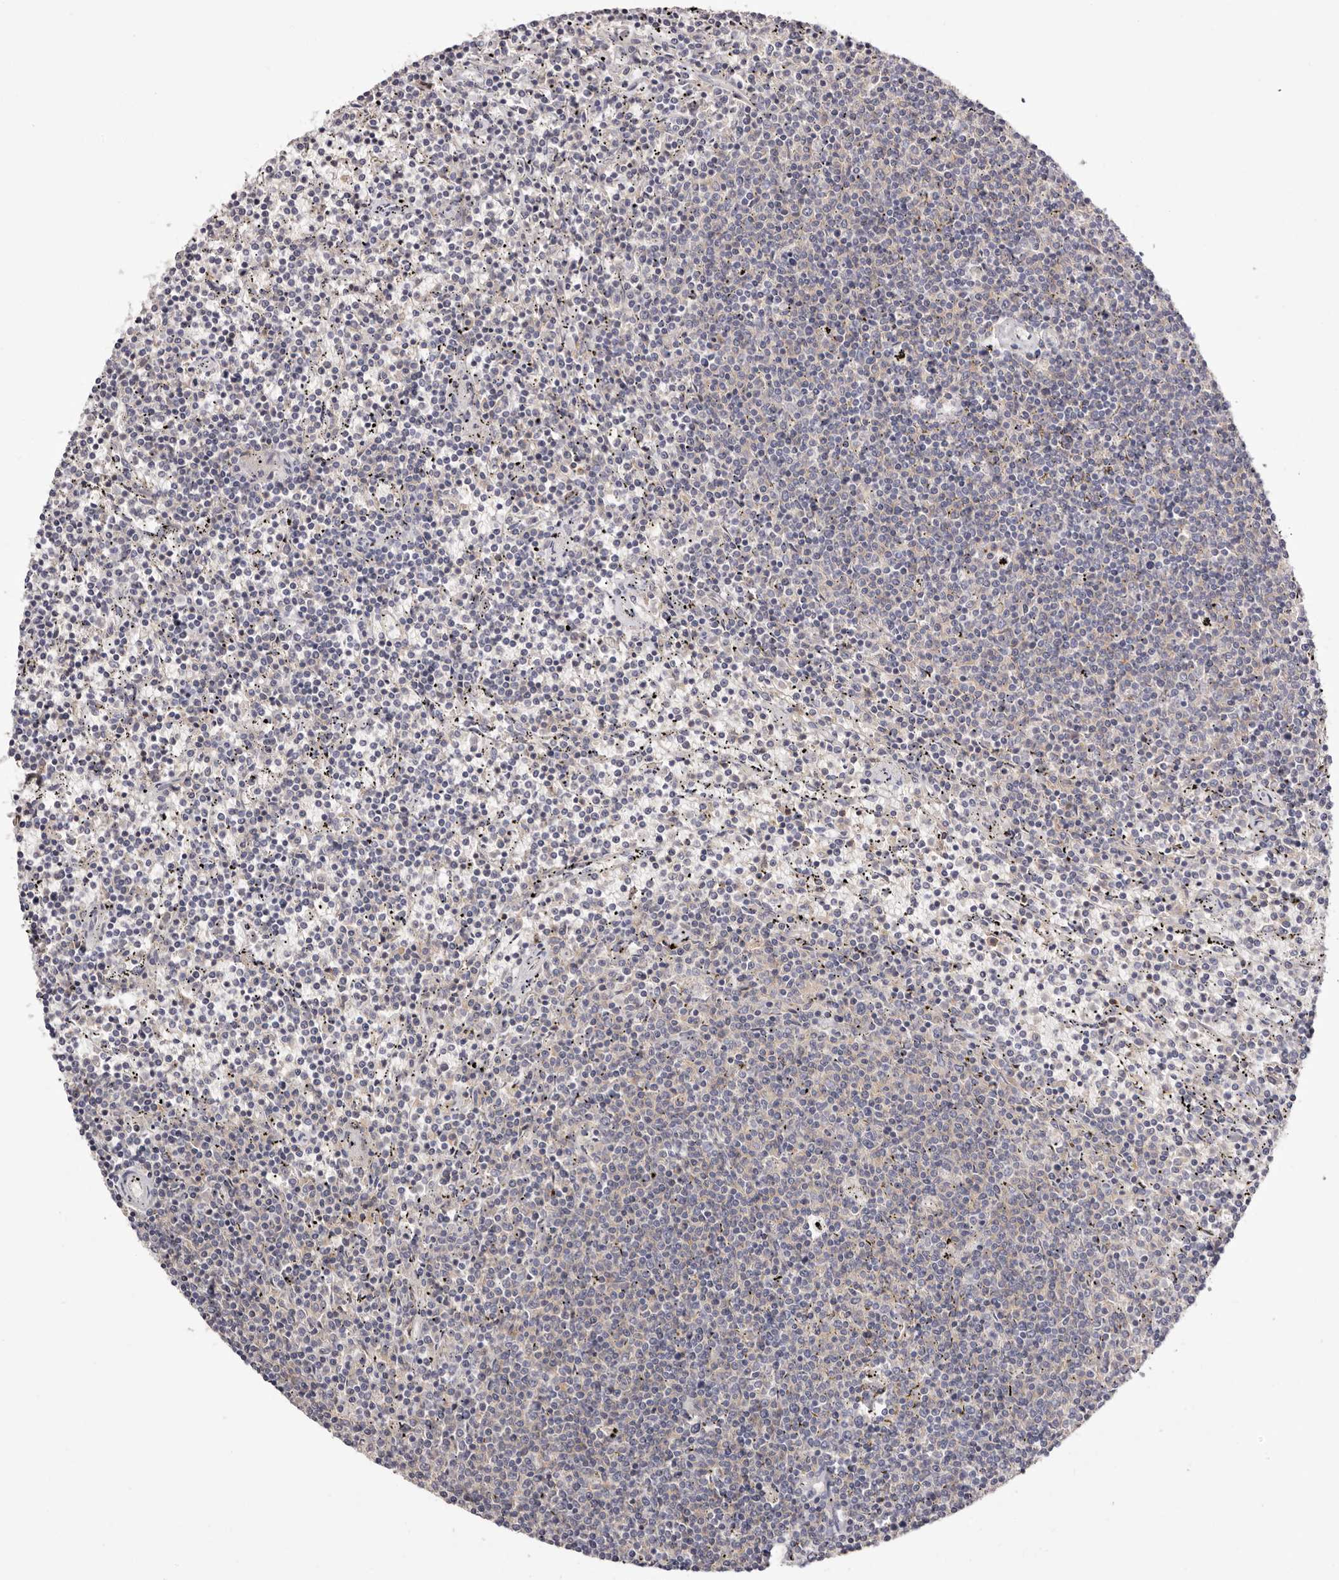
{"staining": {"intensity": "negative", "quantity": "none", "location": "none"}, "tissue": "lymphoma", "cell_type": "Tumor cells", "image_type": "cancer", "snomed": [{"axis": "morphology", "description": "Malignant lymphoma, non-Hodgkin's type, Low grade"}, {"axis": "topography", "description": "Spleen"}], "caption": "Image shows no significant protein positivity in tumor cells of malignant lymphoma, non-Hodgkin's type (low-grade).", "gene": "S1PR5", "patient": {"sex": "female", "age": 50}}